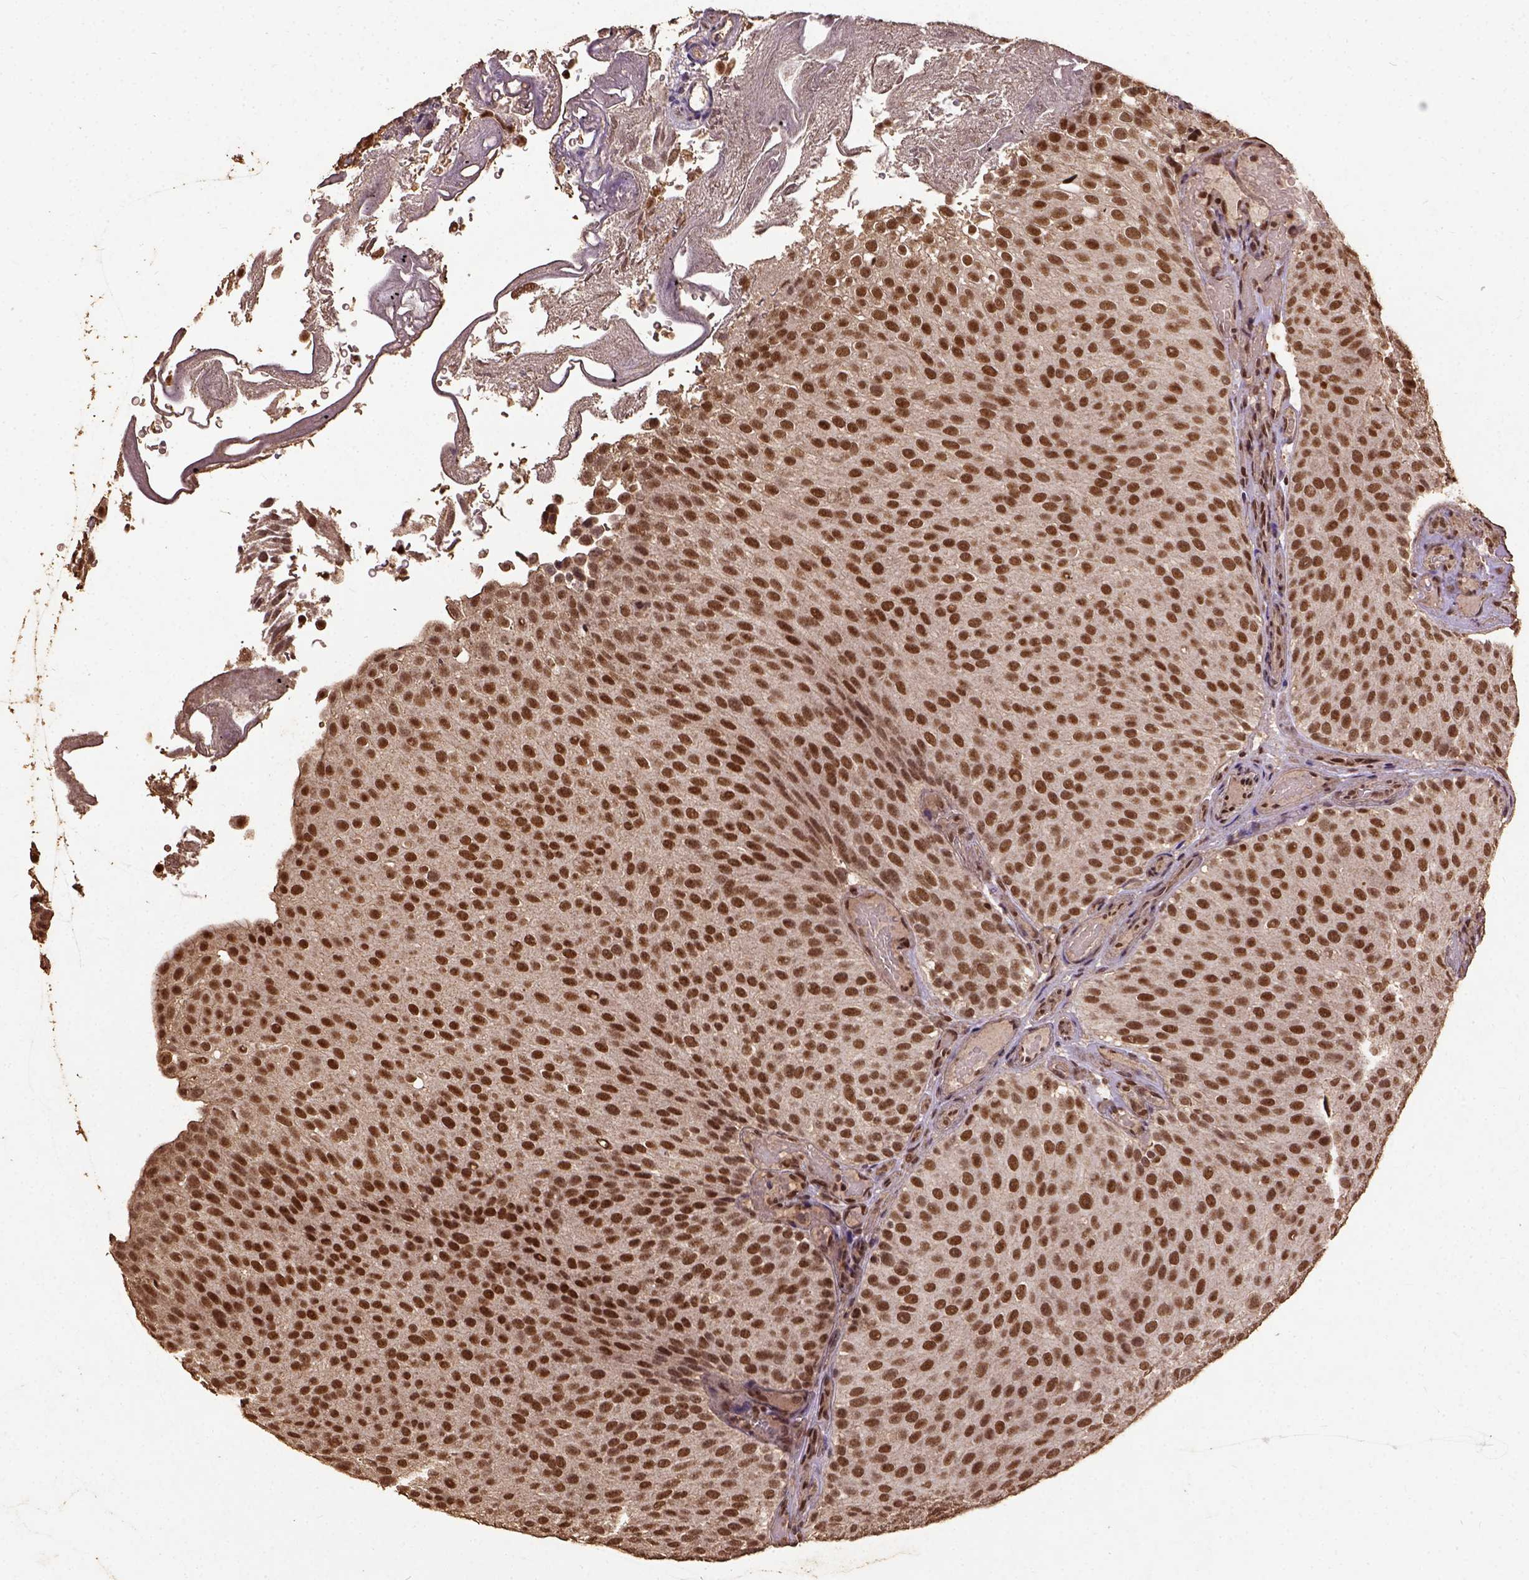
{"staining": {"intensity": "moderate", "quantity": ">75%", "location": "nuclear"}, "tissue": "urothelial cancer", "cell_type": "Tumor cells", "image_type": "cancer", "snomed": [{"axis": "morphology", "description": "Urothelial carcinoma, Low grade"}, {"axis": "topography", "description": "Urinary bladder"}], "caption": "Urothelial cancer stained with a brown dye displays moderate nuclear positive expression in approximately >75% of tumor cells.", "gene": "NACC1", "patient": {"sex": "male", "age": 78}}